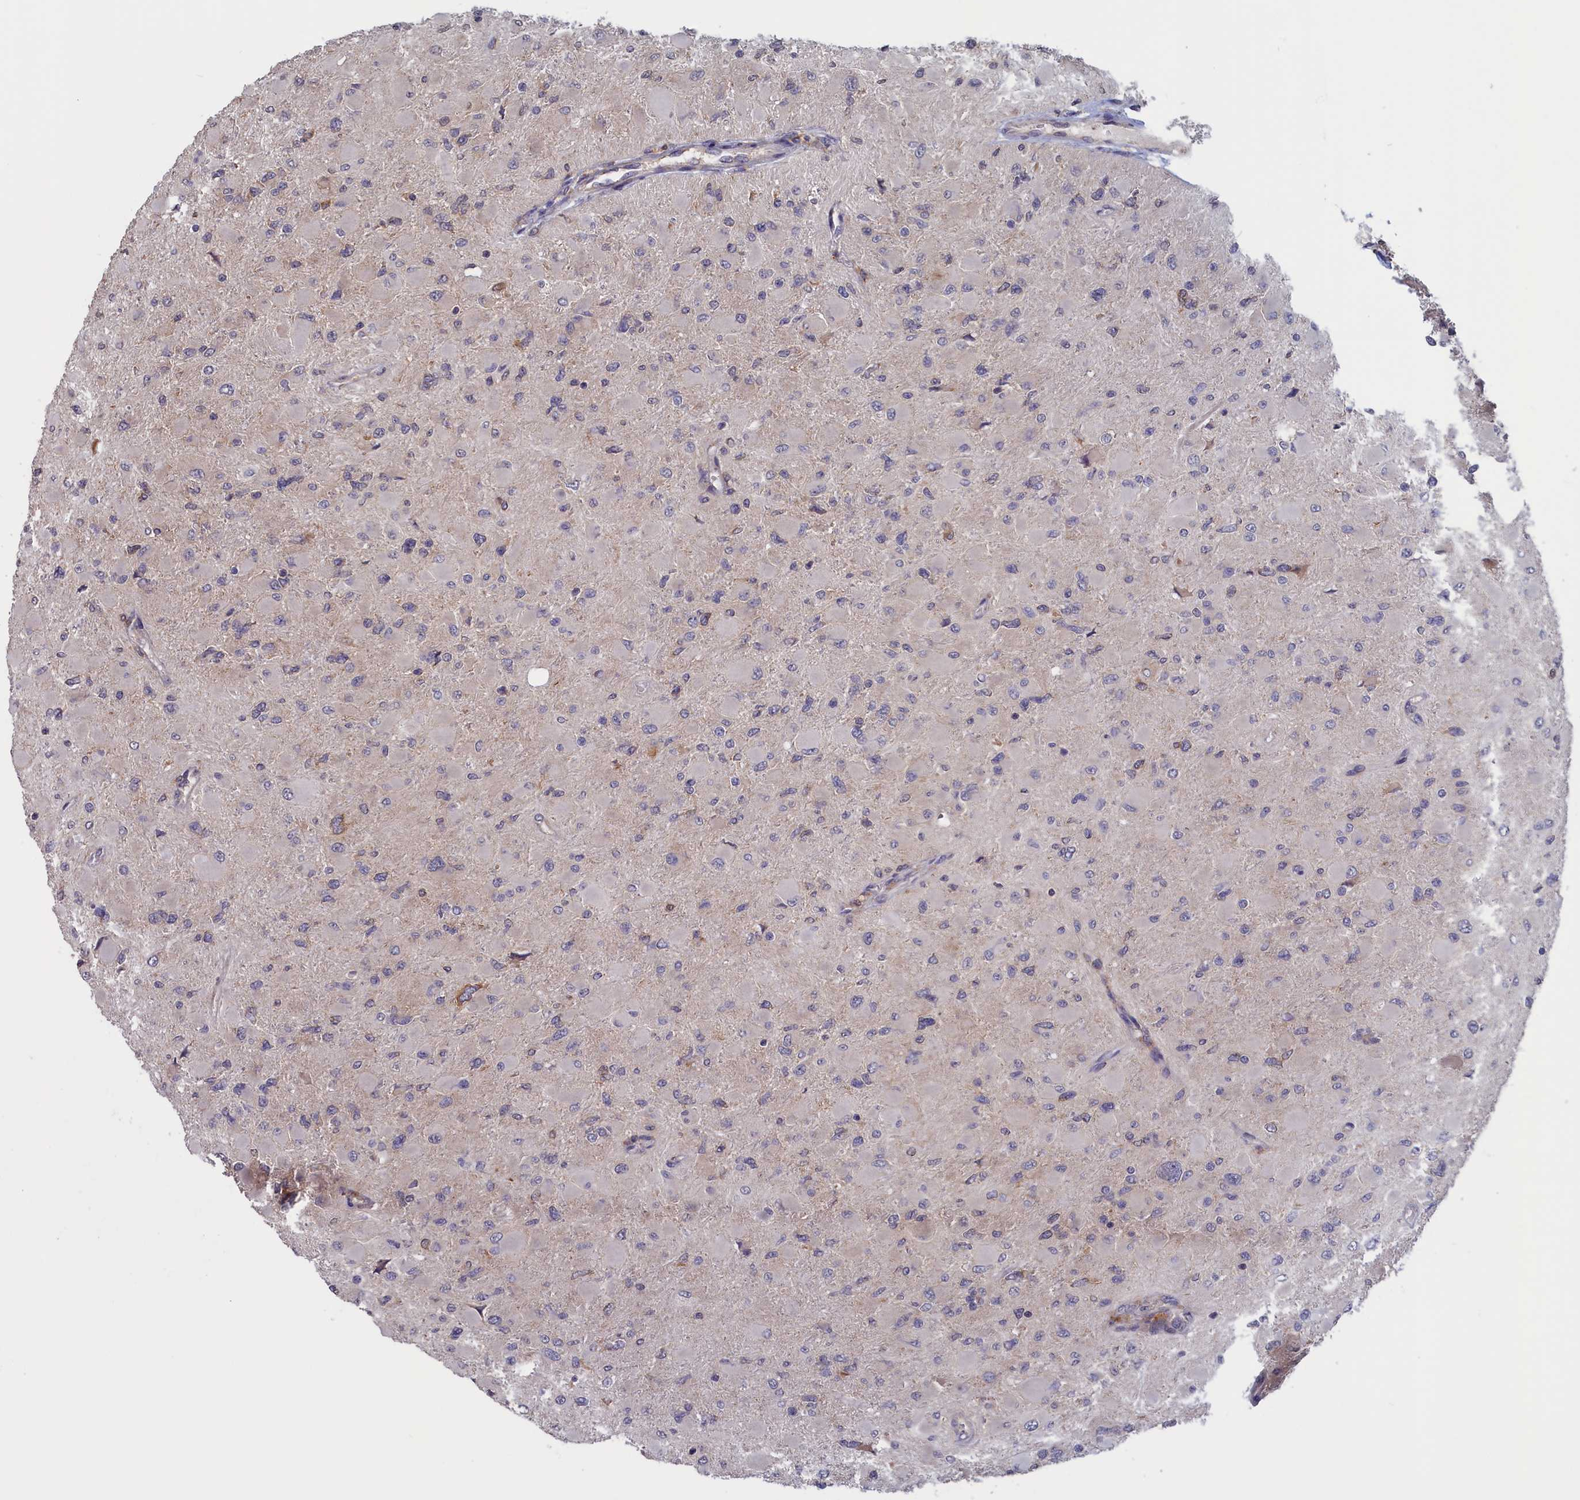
{"staining": {"intensity": "negative", "quantity": "none", "location": "none"}, "tissue": "glioma", "cell_type": "Tumor cells", "image_type": "cancer", "snomed": [{"axis": "morphology", "description": "Glioma, malignant, High grade"}, {"axis": "topography", "description": "Cerebral cortex"}], "caption": "Malignant glioma (high-grade) stained for a protein using immunohistochemistry demonstrates no expression tumor cells.", "gene": "CACTIN", "patient": {"sex": "female", "age": 36}}